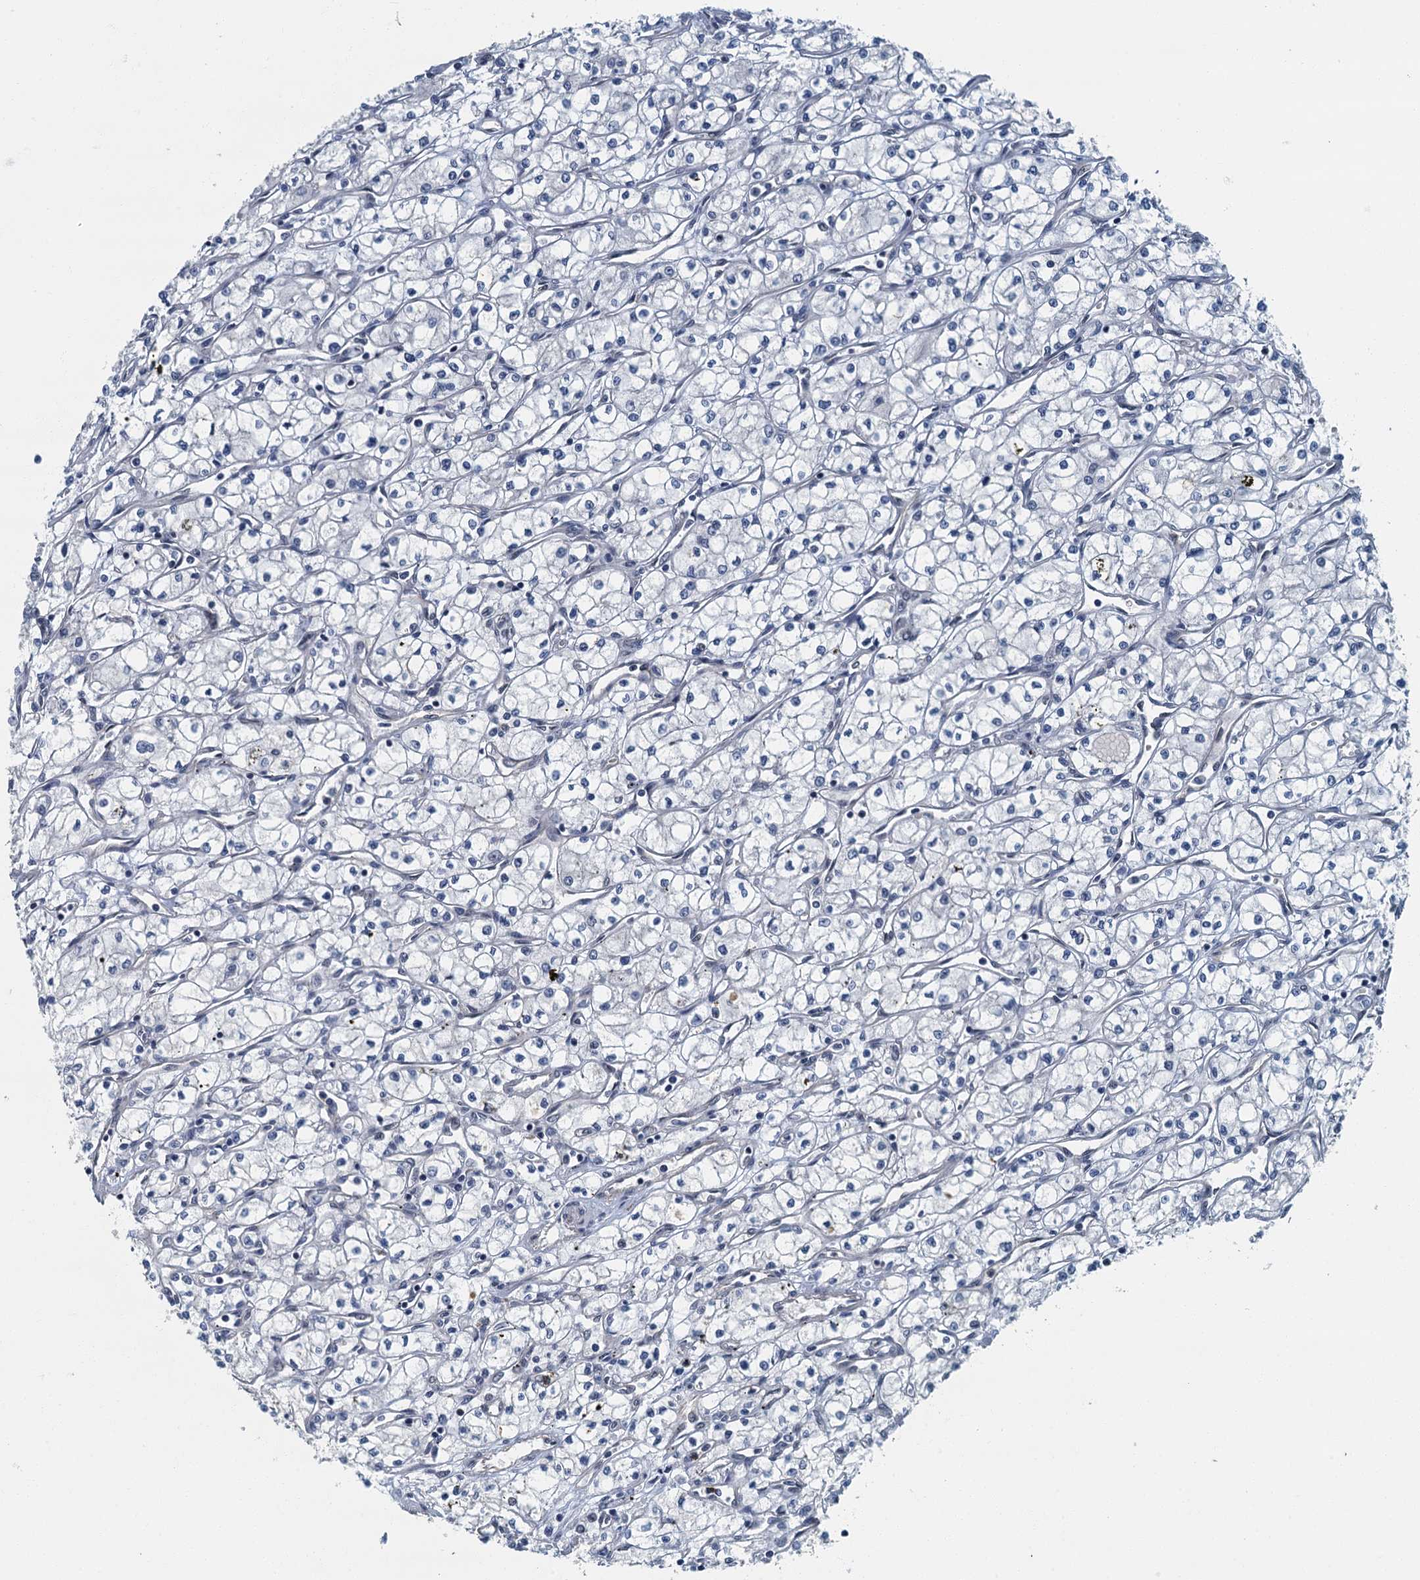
{"staining": {"intensity": "negative", "quantity": "none", "location": "none"}, "tissue": "renal cancer", "cell_type": "Tumor cells", "image_type": "cancer", "snomed": [{"axis": "morphology", "description": "Adenocarcinoma, NOS"}, {"axis": "topography", "description": "Kidney"}], "caption": "This is an immunohistochemistry (IHC) micrograph of adenocarcinoma (renal). There is no expression in tumor cells.", "gene": "GADL1", "patient": {"sex": "male", "age": 59}}